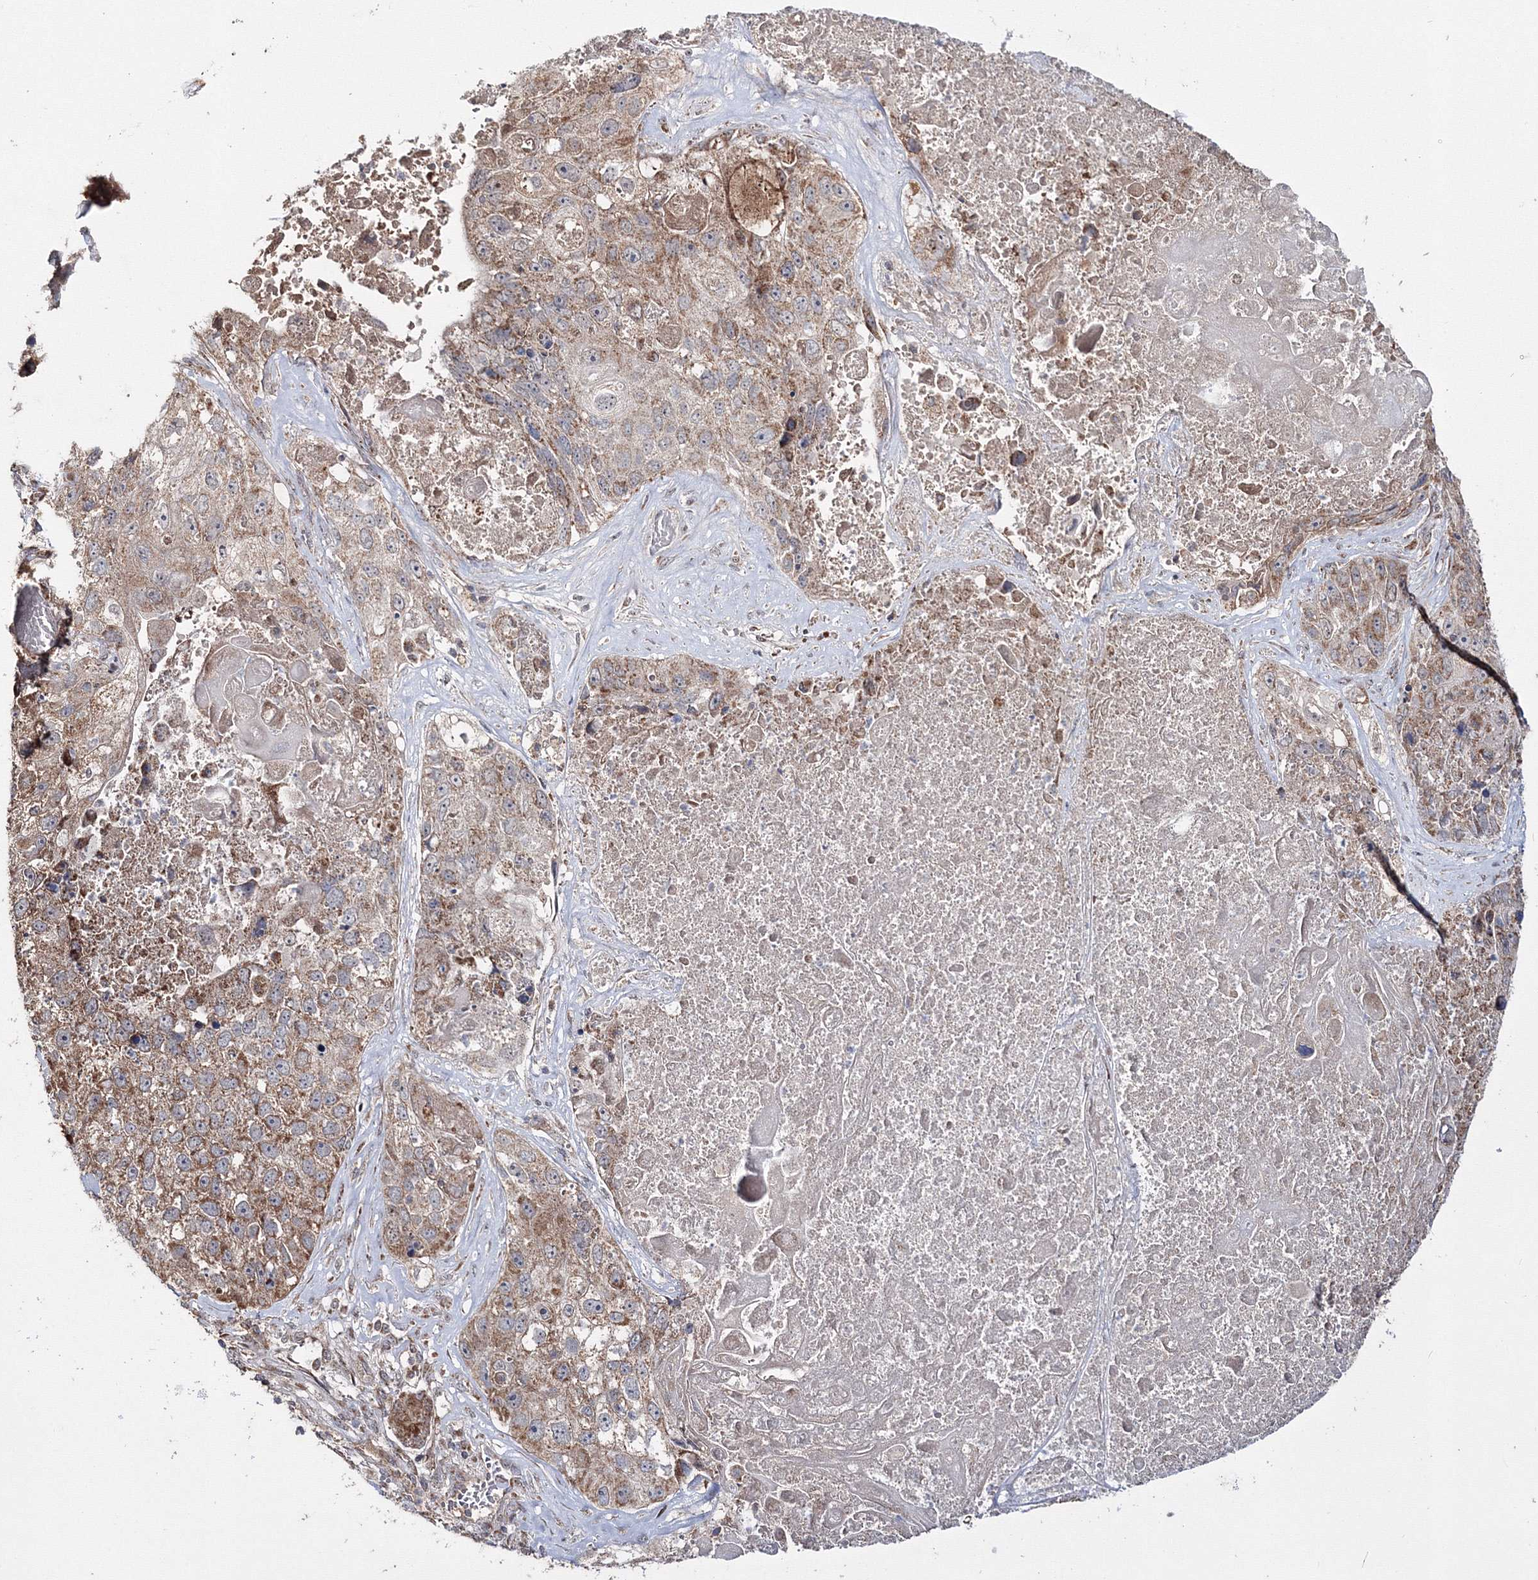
{"staining": {"intensity": "moderate", "quantity": ">75%", "location": "cytoplasmic/membranous"}, "tissue": "lung cancer", "cell_type": "Tumor cells", "image_type": "cancer", "snomed": [{"axis": "morphology", "description": "Squamous cell carcinoma, NOS"}, {"axis": "topography", "description": "Lung"}], "caption": "Protein analysis of lung cancer tissue demonstrates moderate cytoplasmic/membranous positivity in about >75% of tumor cells. The staining was performed using DAB (3,3'-diaminobenzidine), with brown indicating positive protein expression. Nuclei are stained blue with hematoxylin.", "gene": "PEX13", "patient": {"sex": "male", "age": 61}}